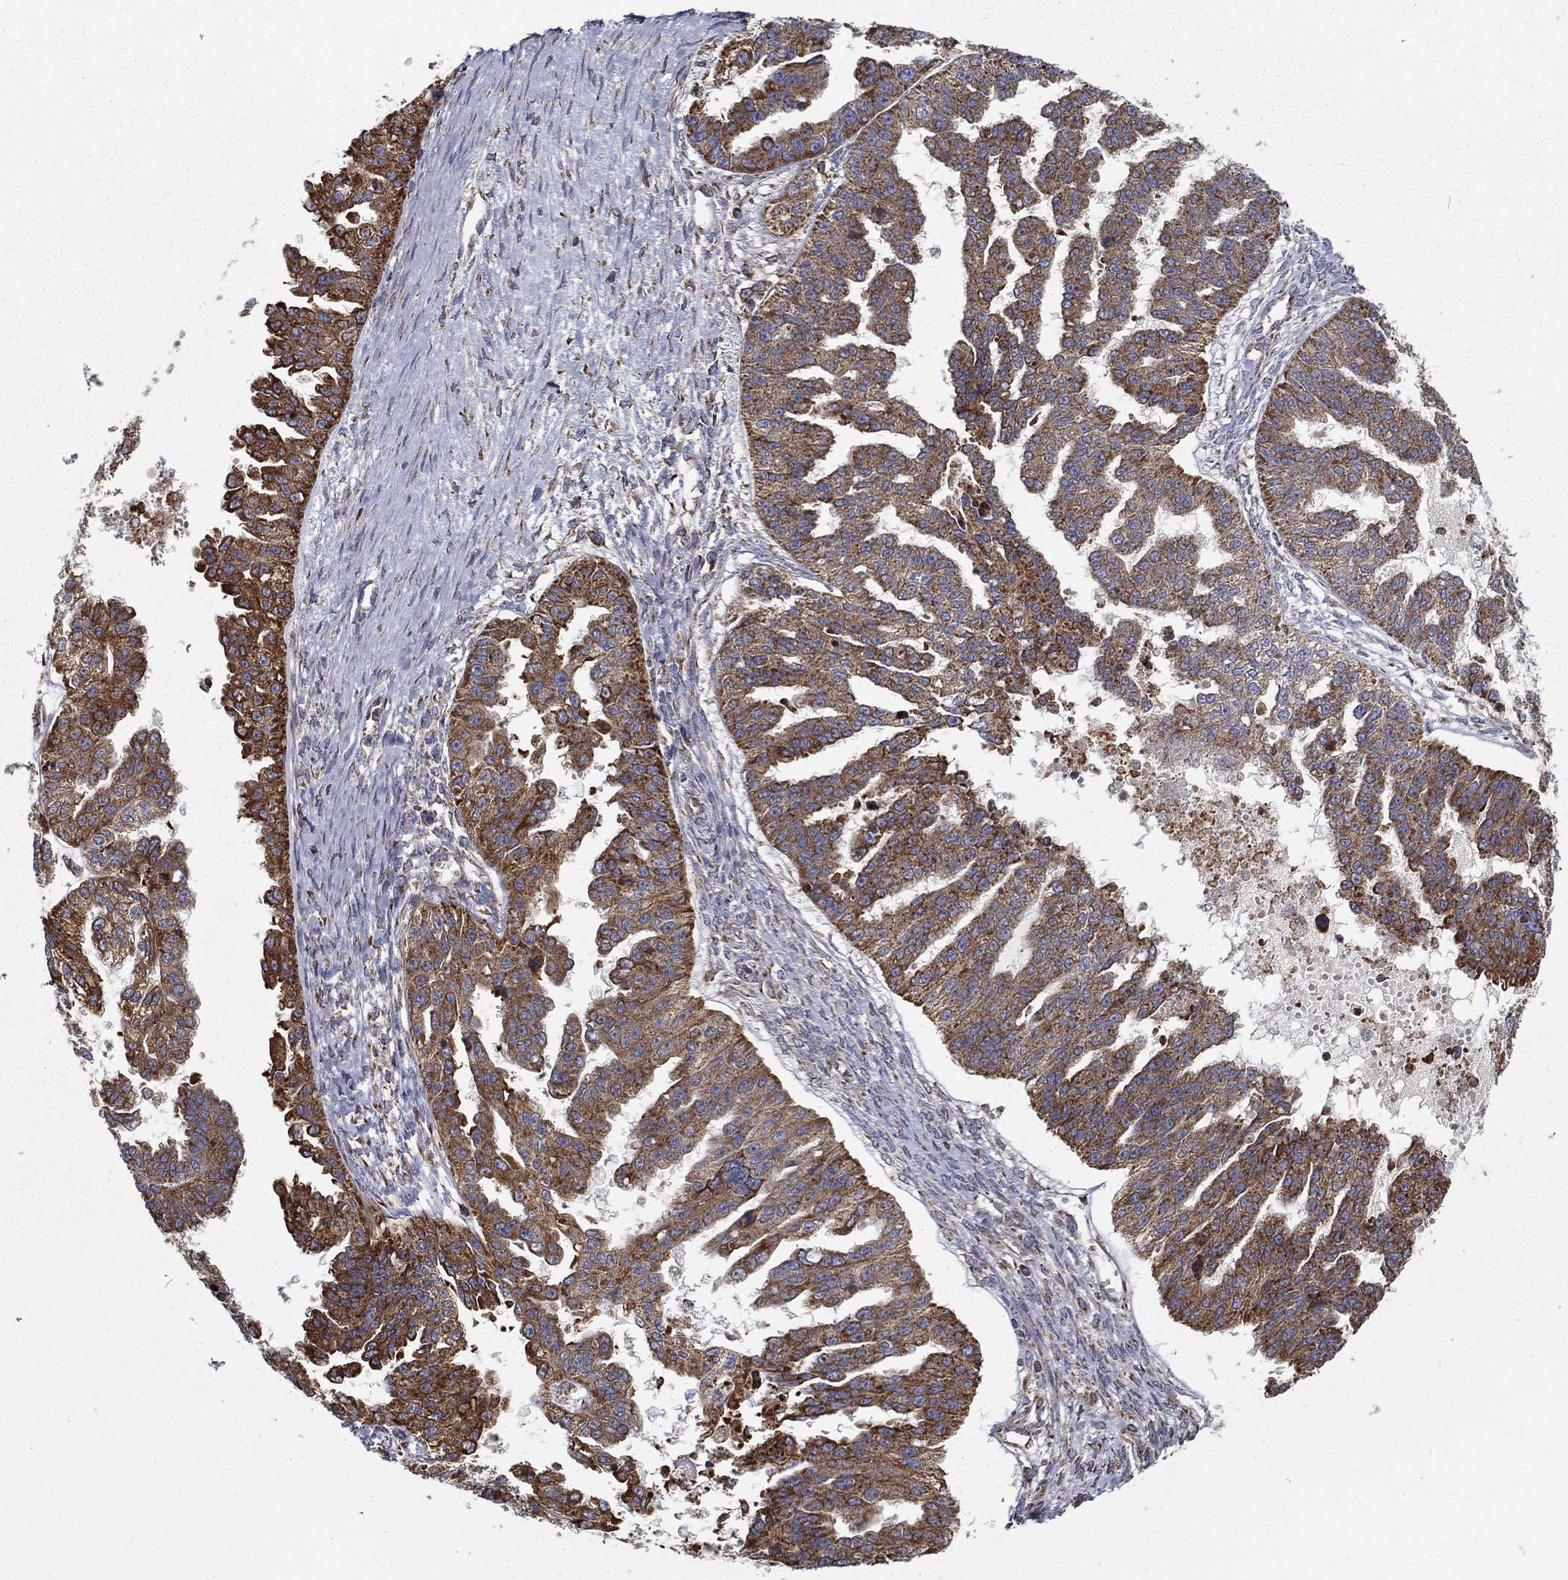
{"staining": {"intensity": "moderate", "quantity": ">75%", "location": "cytoplasmic/membranous"}, "tissue": "ovarian cancer", "cell_type": "Tumor cells", "image_type": "cancer", "snomed": [{"axis": "morphology", "description": "Cystadenocarcinoma, serous, NOS"}, {"axis": "topography", "description": "Ovary"}], "caption": "This image demonstrates ovarian serous cystadenocarcinoma stained with immunohistochemistry to label a protein in brown. The cytoplasmic/membranous of tumor cells show moderate positivity for the protein. Nuclei are counter-stained blue.", "gene": "MT-CYB", "patient": {"sex": "female", "age": 58}}